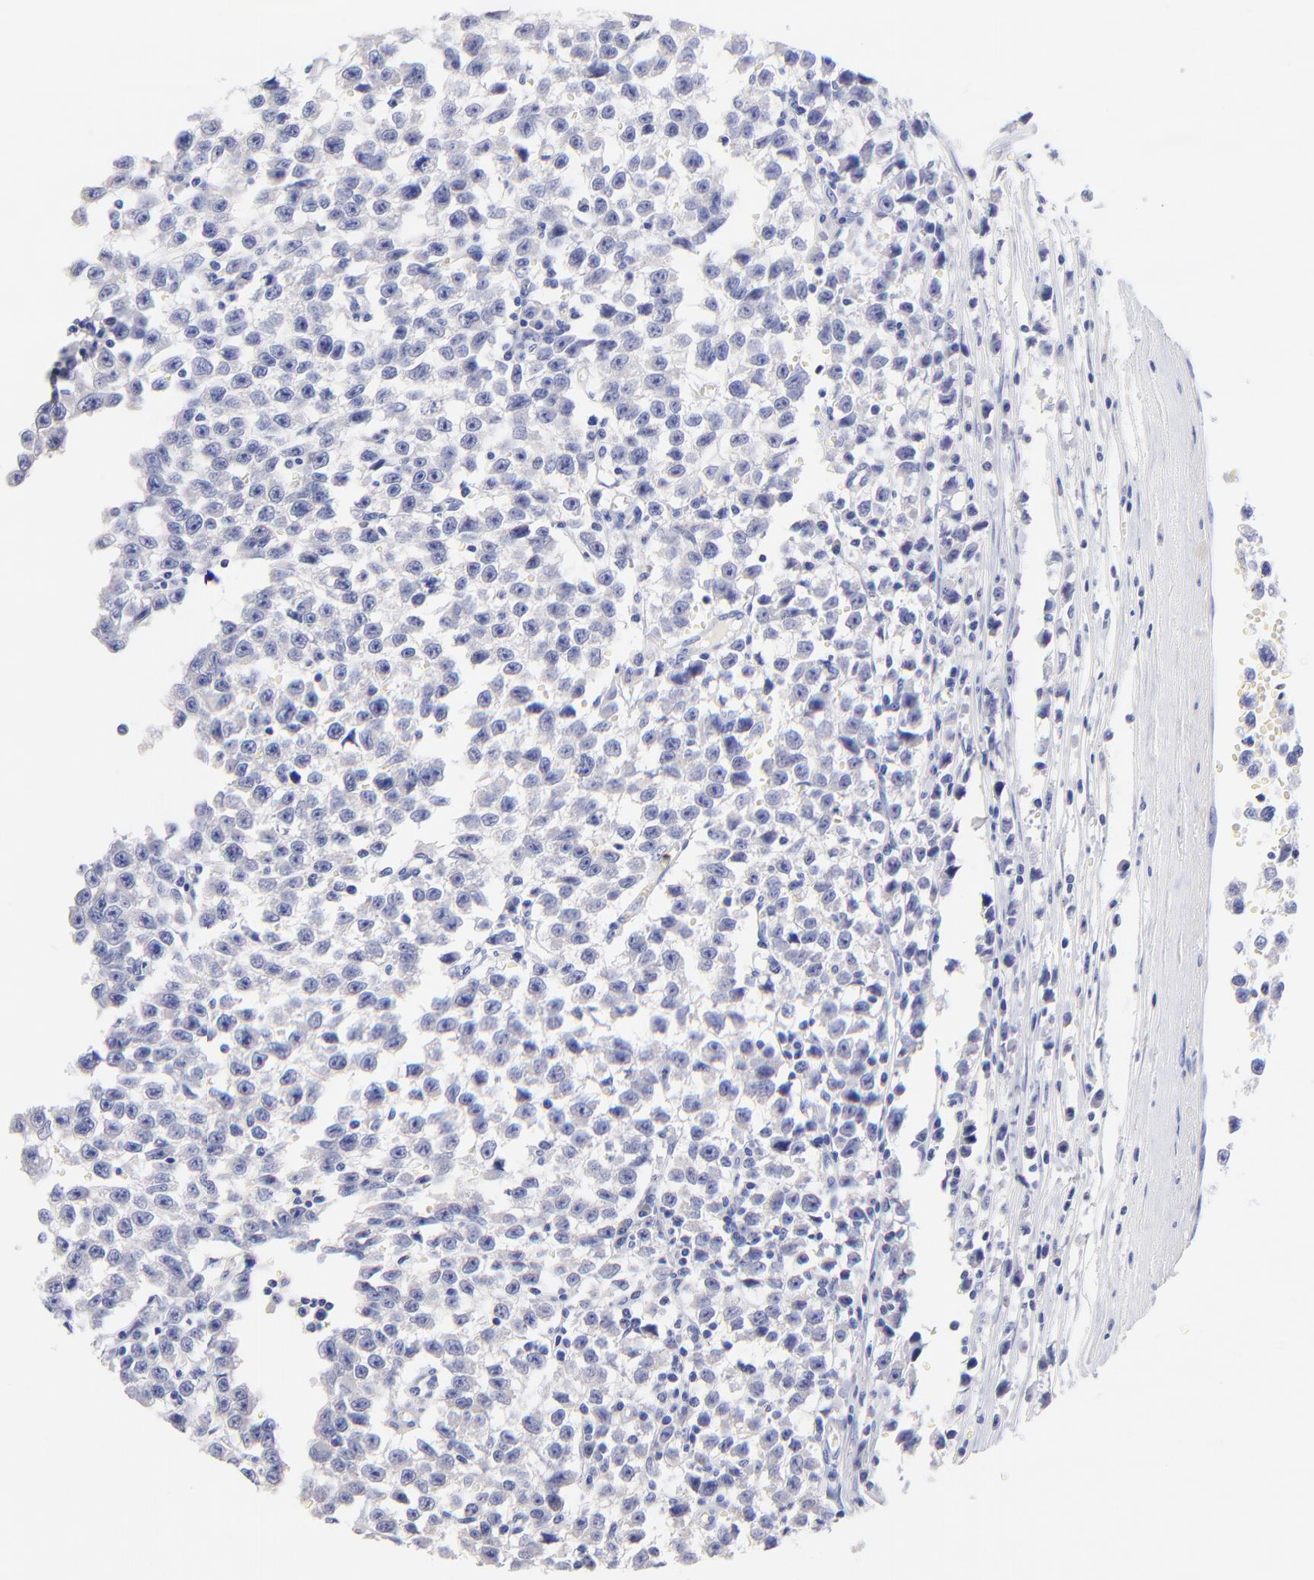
{"staining": {"intensity": "negative", "quantity": "none", "location": "none"}, "tissue": "testis cancer", "cell_type": "Tumor cells", "image_type": "cancer", "snomed": [{"axis": "morphology", "description": "Seminoma, NOS"}, {"axis": "topography", "description": "Testis"}], "caption": "Human testis cancer stained for a protein using IHC displays no positivity in tumor cells.", "gene": "RAB3A", "patient": {"sex": "male", "age": 35}}